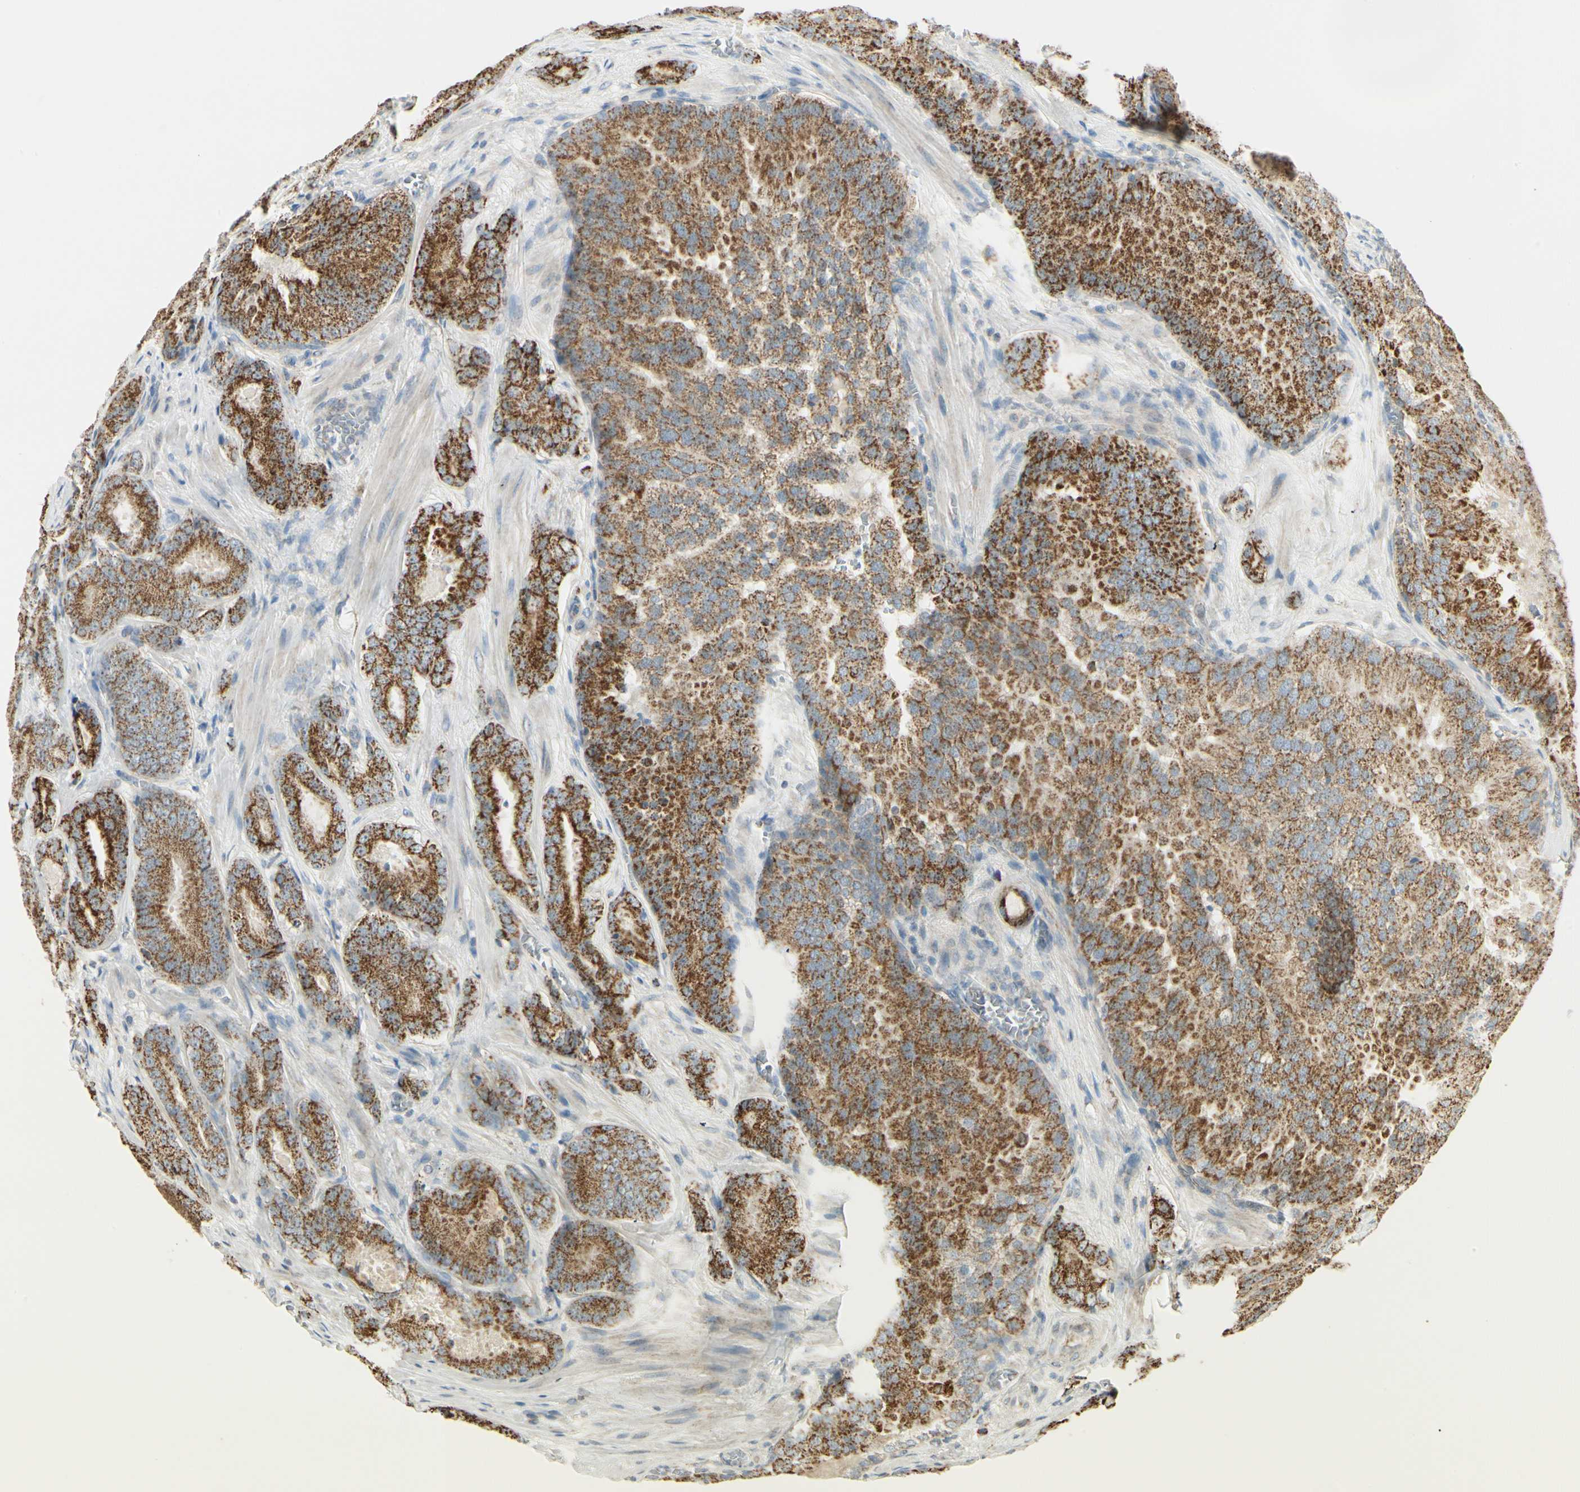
{"staining": {"intensity": "strong", "quantity": ">75%", "location": "cytoplasmic/membranous"}, "tissue": "prostate cancer", "cell_type": "Tumor cells", "image_type": "cancer", "snomed": [{"axis": "morphology", "description": "Adenocarcinoma, High grade"}, {"axis": "topography", "description": "Prostate"}], "caption": "Prostate adenocarcinoma (high-grade) stained with DAB immunohistochemistry reveals high levels of strong cytoplasmic/membranous expression in approximately >75% of tumor cells. (Stains: DAB in brown, nuclei in blue, Microscopy: brightfield microscopy at high magnification).", "gene": "ANKS6", "patient": {"sex": "male", "age": 64}}